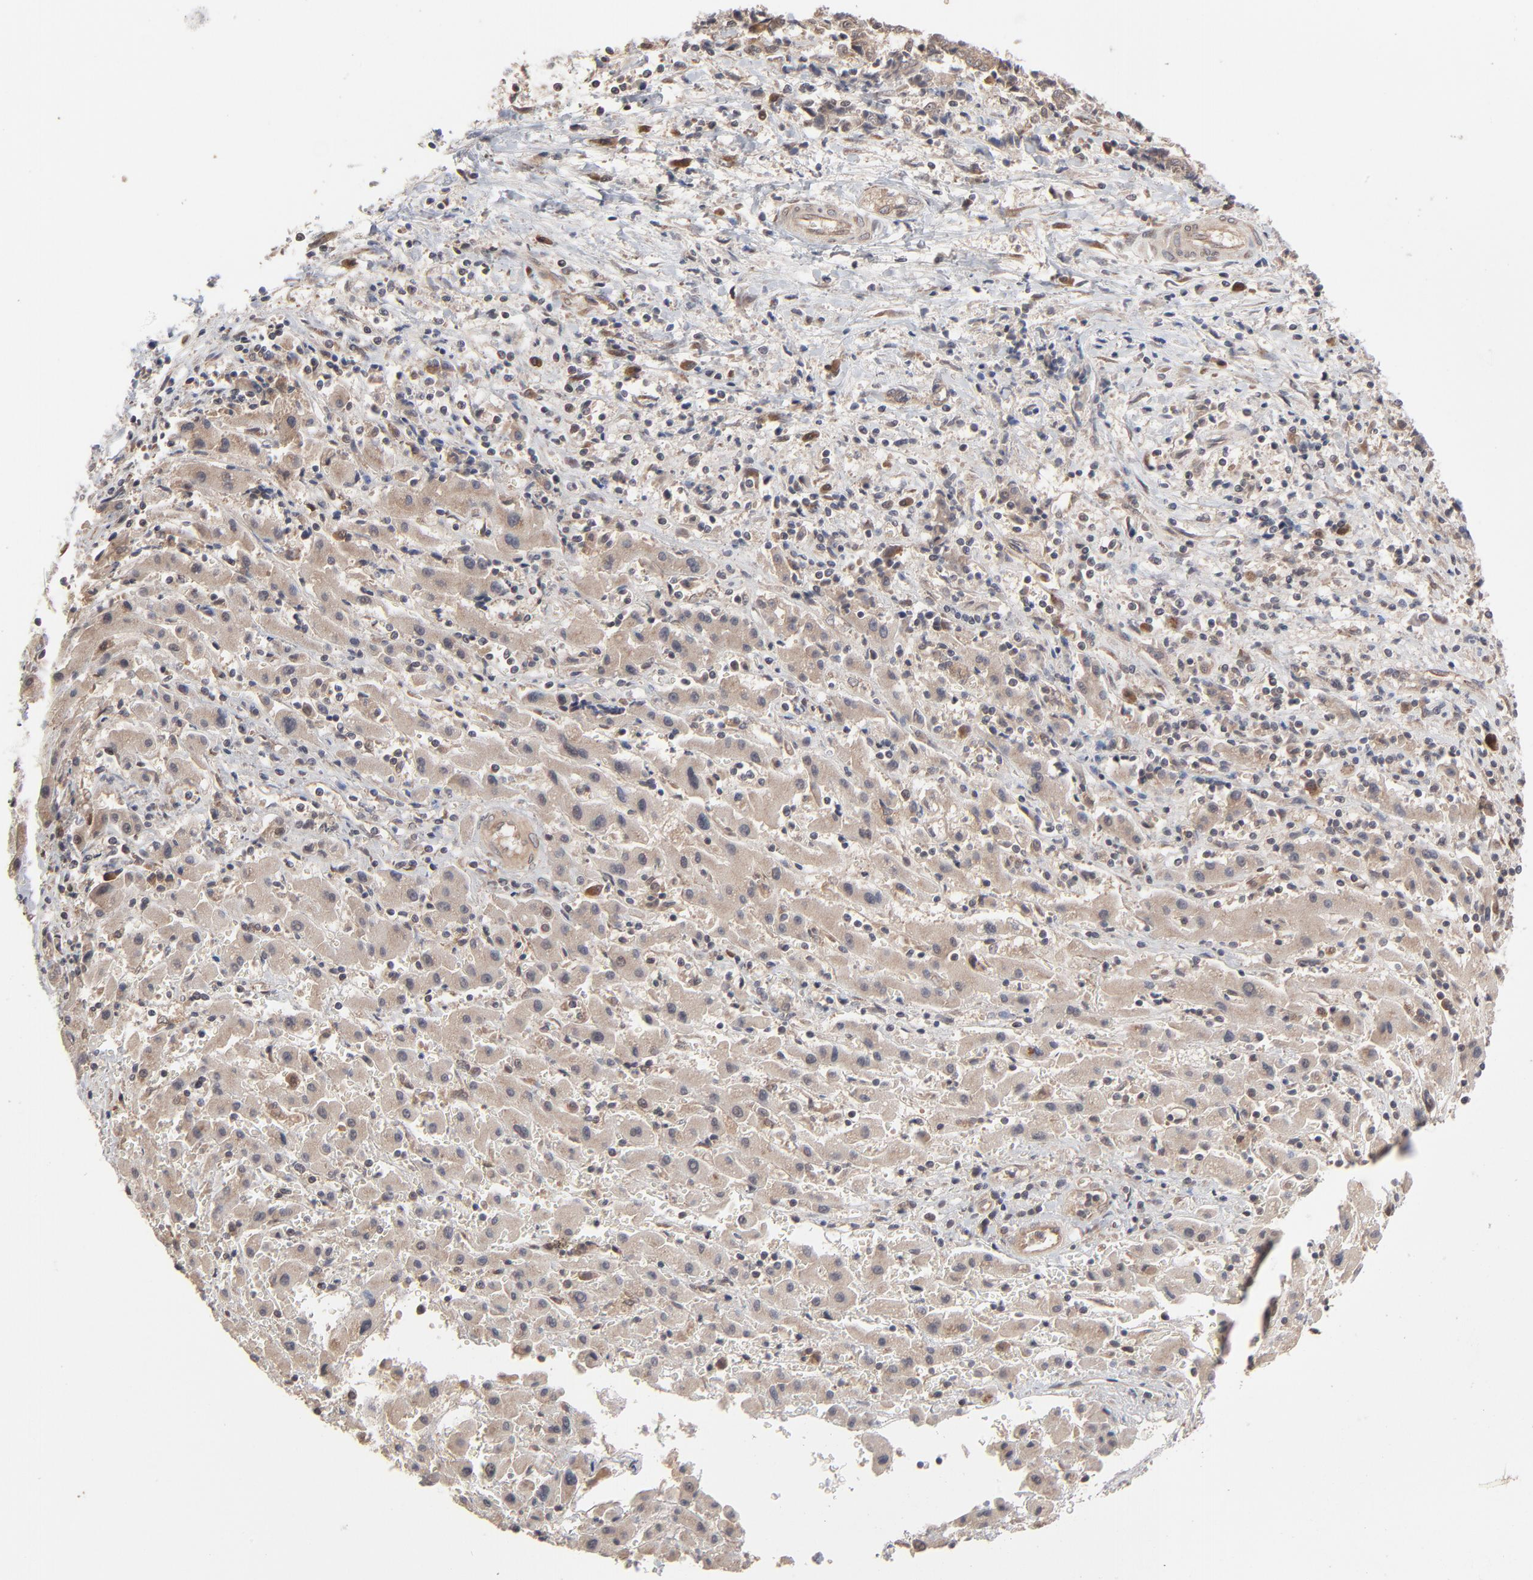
{"staining": {"intensity": "weak", "quantity": ">75%", "location": "cytoplasmic/membranous"}, "tissue": "liver cancer", "cell_type": "Tumor cells", "image_type": "cancer", "snomed": [{"axis": "morphology", "description": "Cholangiocarcinoma"}, {"axis": "topography", "description": "Liver"}], "caption": "Human cholangiocarcinoma (liver) stained with a protein marker displays weak staining in tumor cells.", "gene": "SCFD1", "patient": {"sex": "male", "age": 57}}